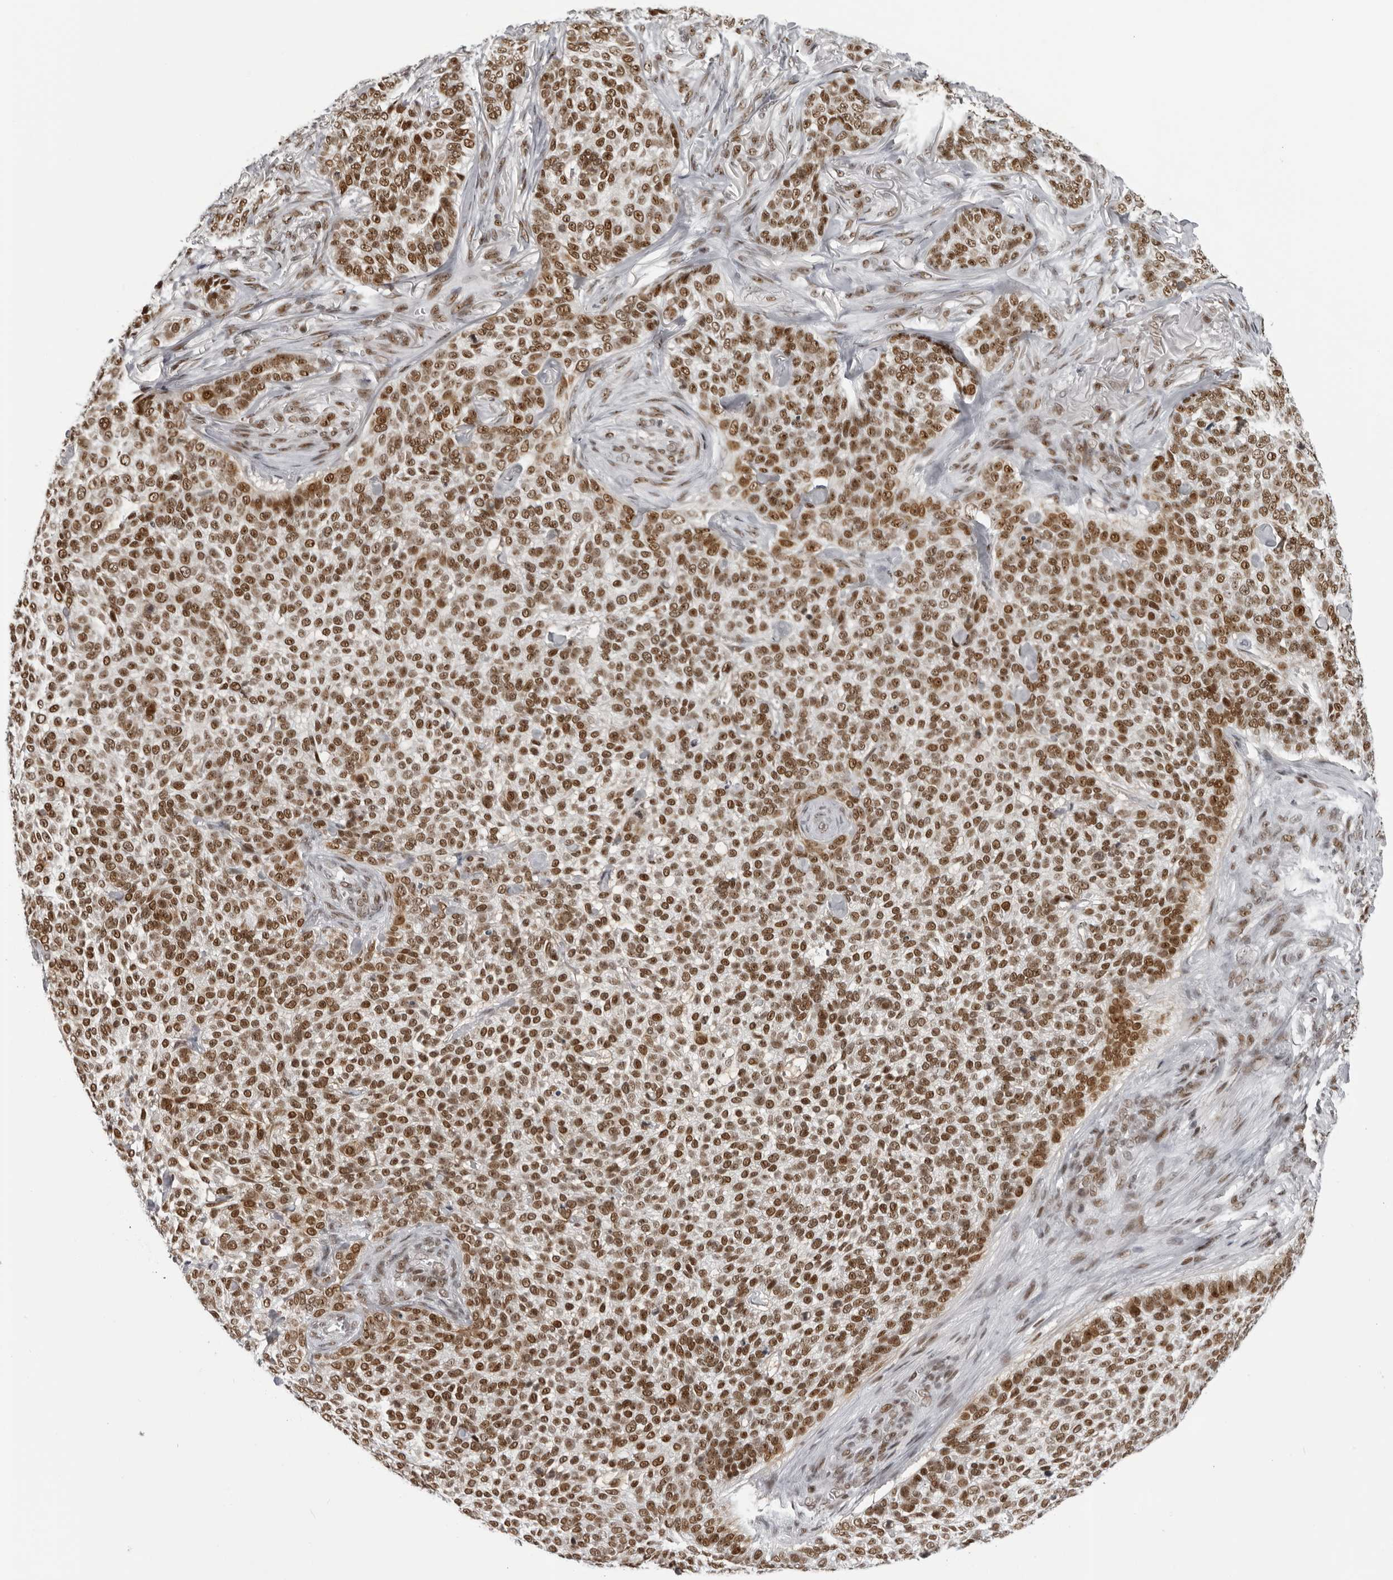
{"staining": {"intensity": "moderate", "quantity": ">75%", "location": "nuclear"}, "tissue": "skin cancer", "cell_type": "Tumor cells", "image_type": "cancer", "snomed": [{"axis": "morphology", "description": "Basal cell carcinoma"}, {"axis": "topography", "description": "Skin"}], "caption": "An immunohistochemistry micrograph of tumor tissue is shown. Protein staining in brown highlights moderate nuclear positivity in skin basal cell carcinoma within tumor cells.", "gene": "HEXIM2", "patient": {"sex": "female", "age": 64}}